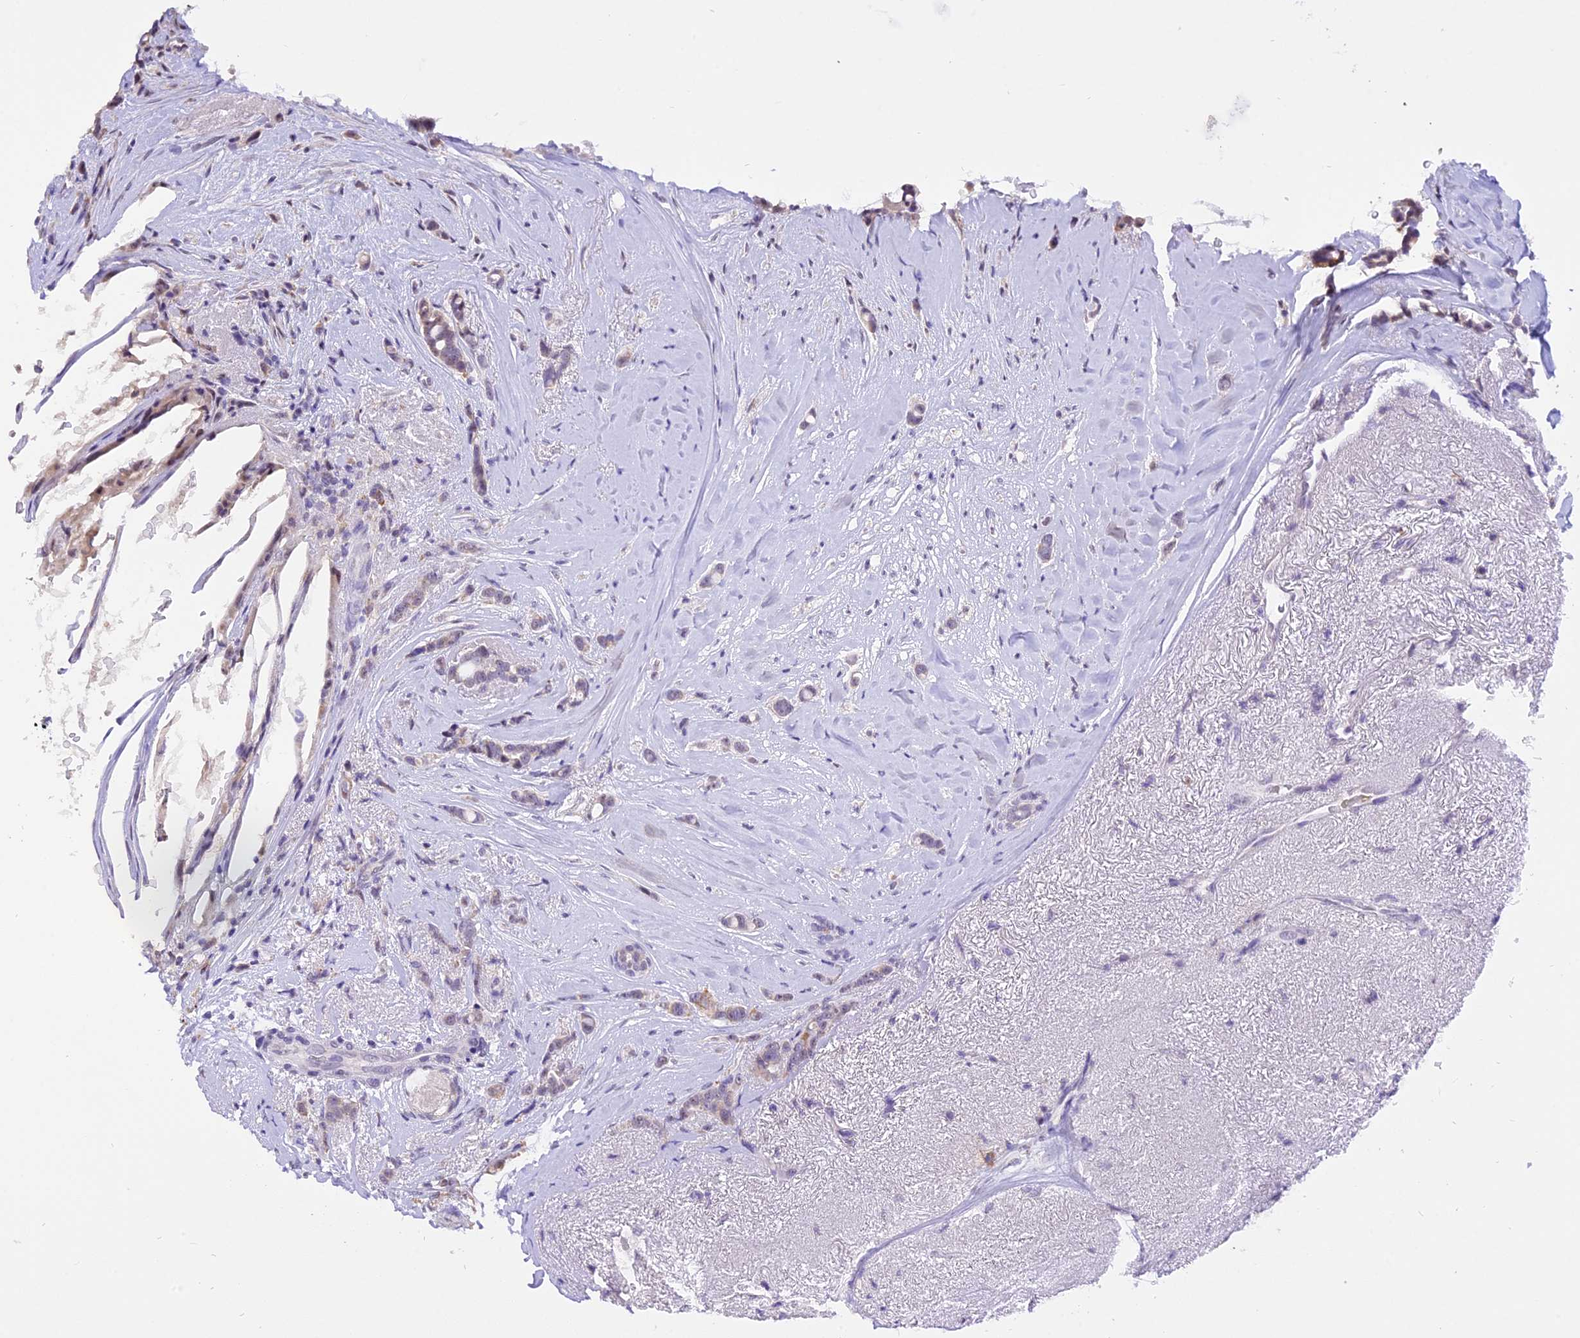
{"staining": {"intensity": "weak", "quantity": "25%-75%", "location": "cytoplasmic/membranous"}, "tissue": "breast cancer", "cell_type": "Tumor cells", "image_type": "cancer", "snomed": [{"axis": "morphology", "description": "Lobular carcinoma"}, {"axis": "topography", "description": "Breast"}], "caption": "The histopathology image displays a brown stain indicating the presence of a protein in the cytoplasmic/membranous of tumor cells in breast lobular carcinoma. The protein is stained brown, and the nuclei are stained in blue (DAB IHC with brightfield microscopy, high magnification).", "gene": "AHSP", "patient": {"sex": "female", "age": 51}}